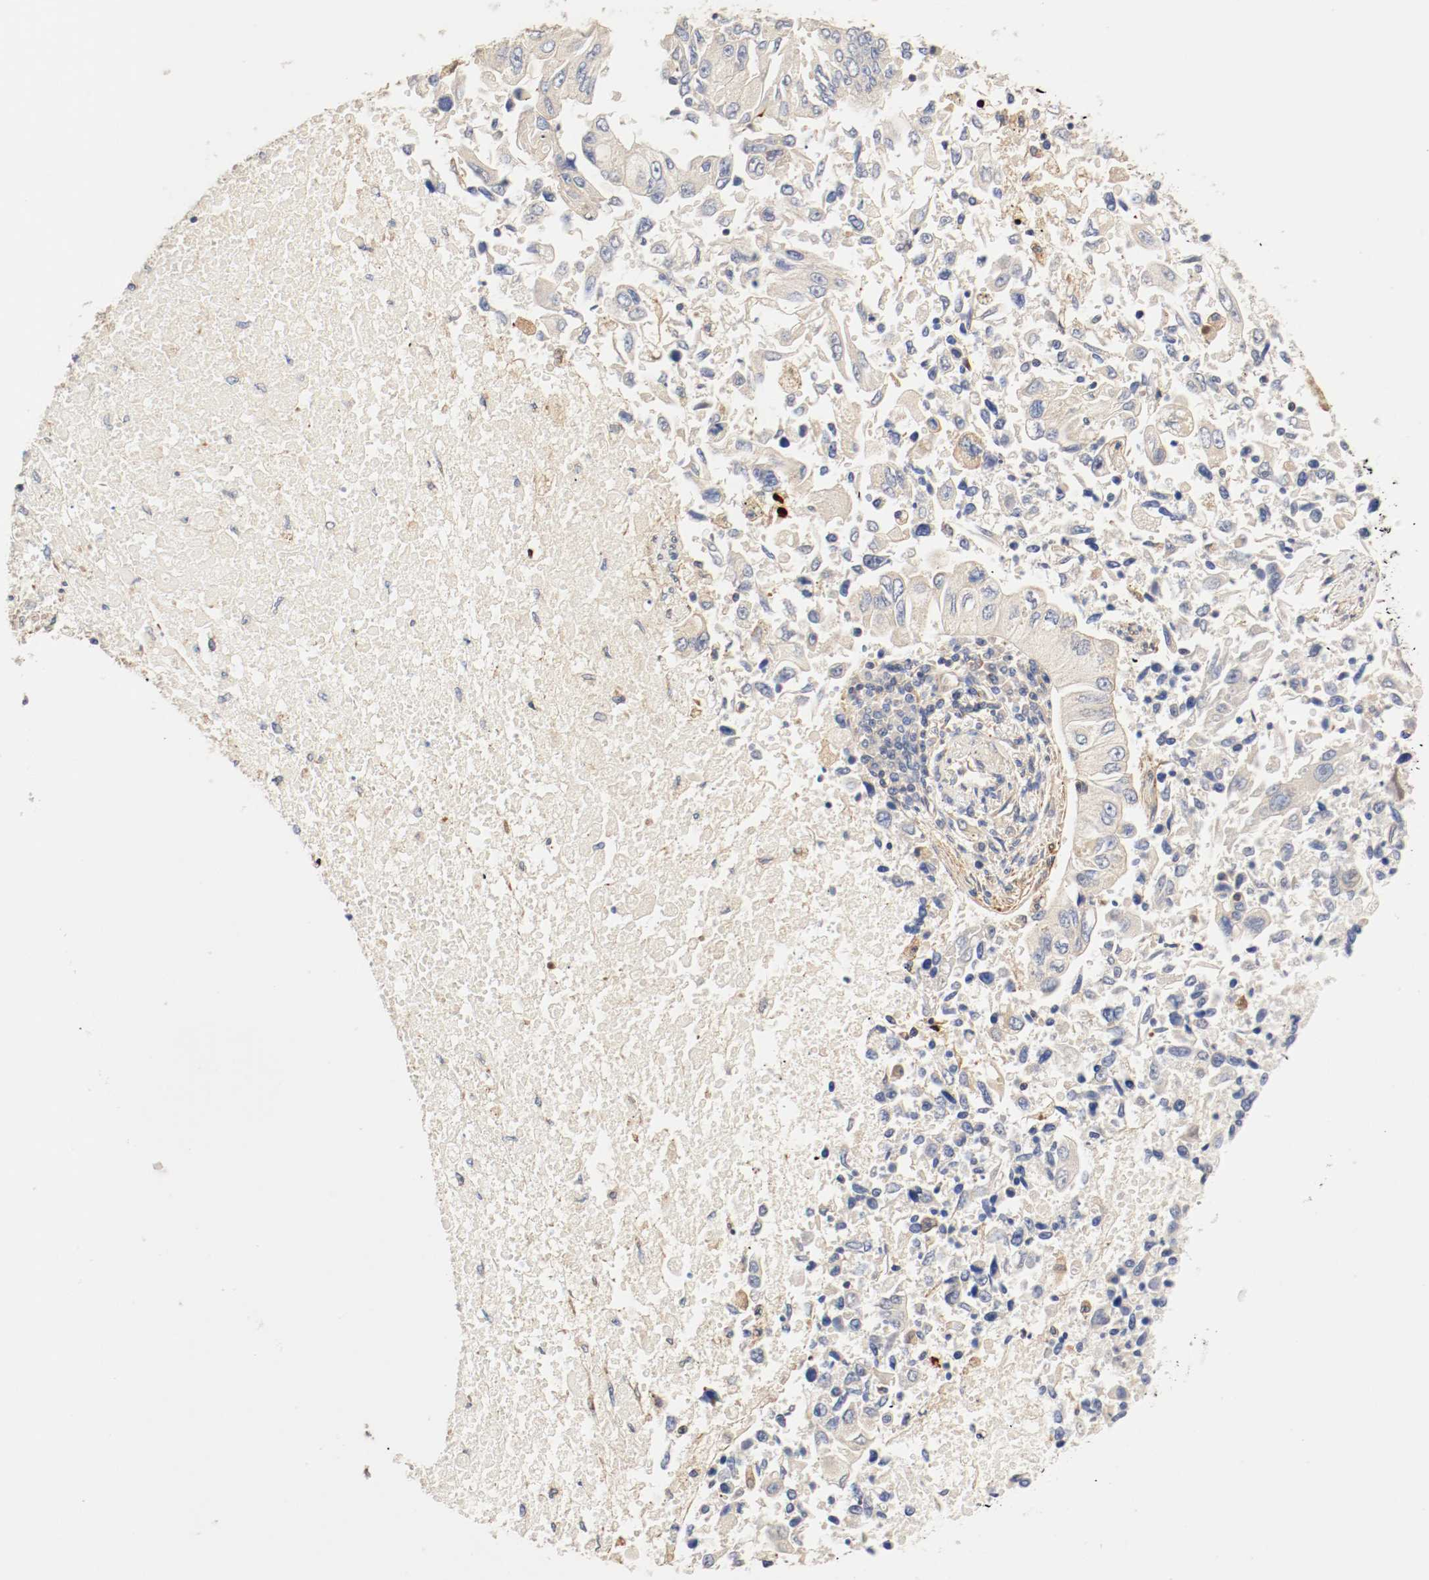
{"staining": {"intensity": "weak", "quantity": ">75%", "location": "cytoplasmic/membranous"}, "tissue": "lung cancer", "cell_type": "Tumor cells", "image_type": "cancer", "snomed": [{"axis": "morphology", "description": "Adenocarcinoma, NOS"}, {"axis": "topography", "description": "Lung"}], "caption": "A micrograph of human lung cancer stained for a protein shows weak cytoplasmic/membranous brown staining in tumor cells.", "gene": "GIT1", "patient": {"sex": "male", "age": 84}}